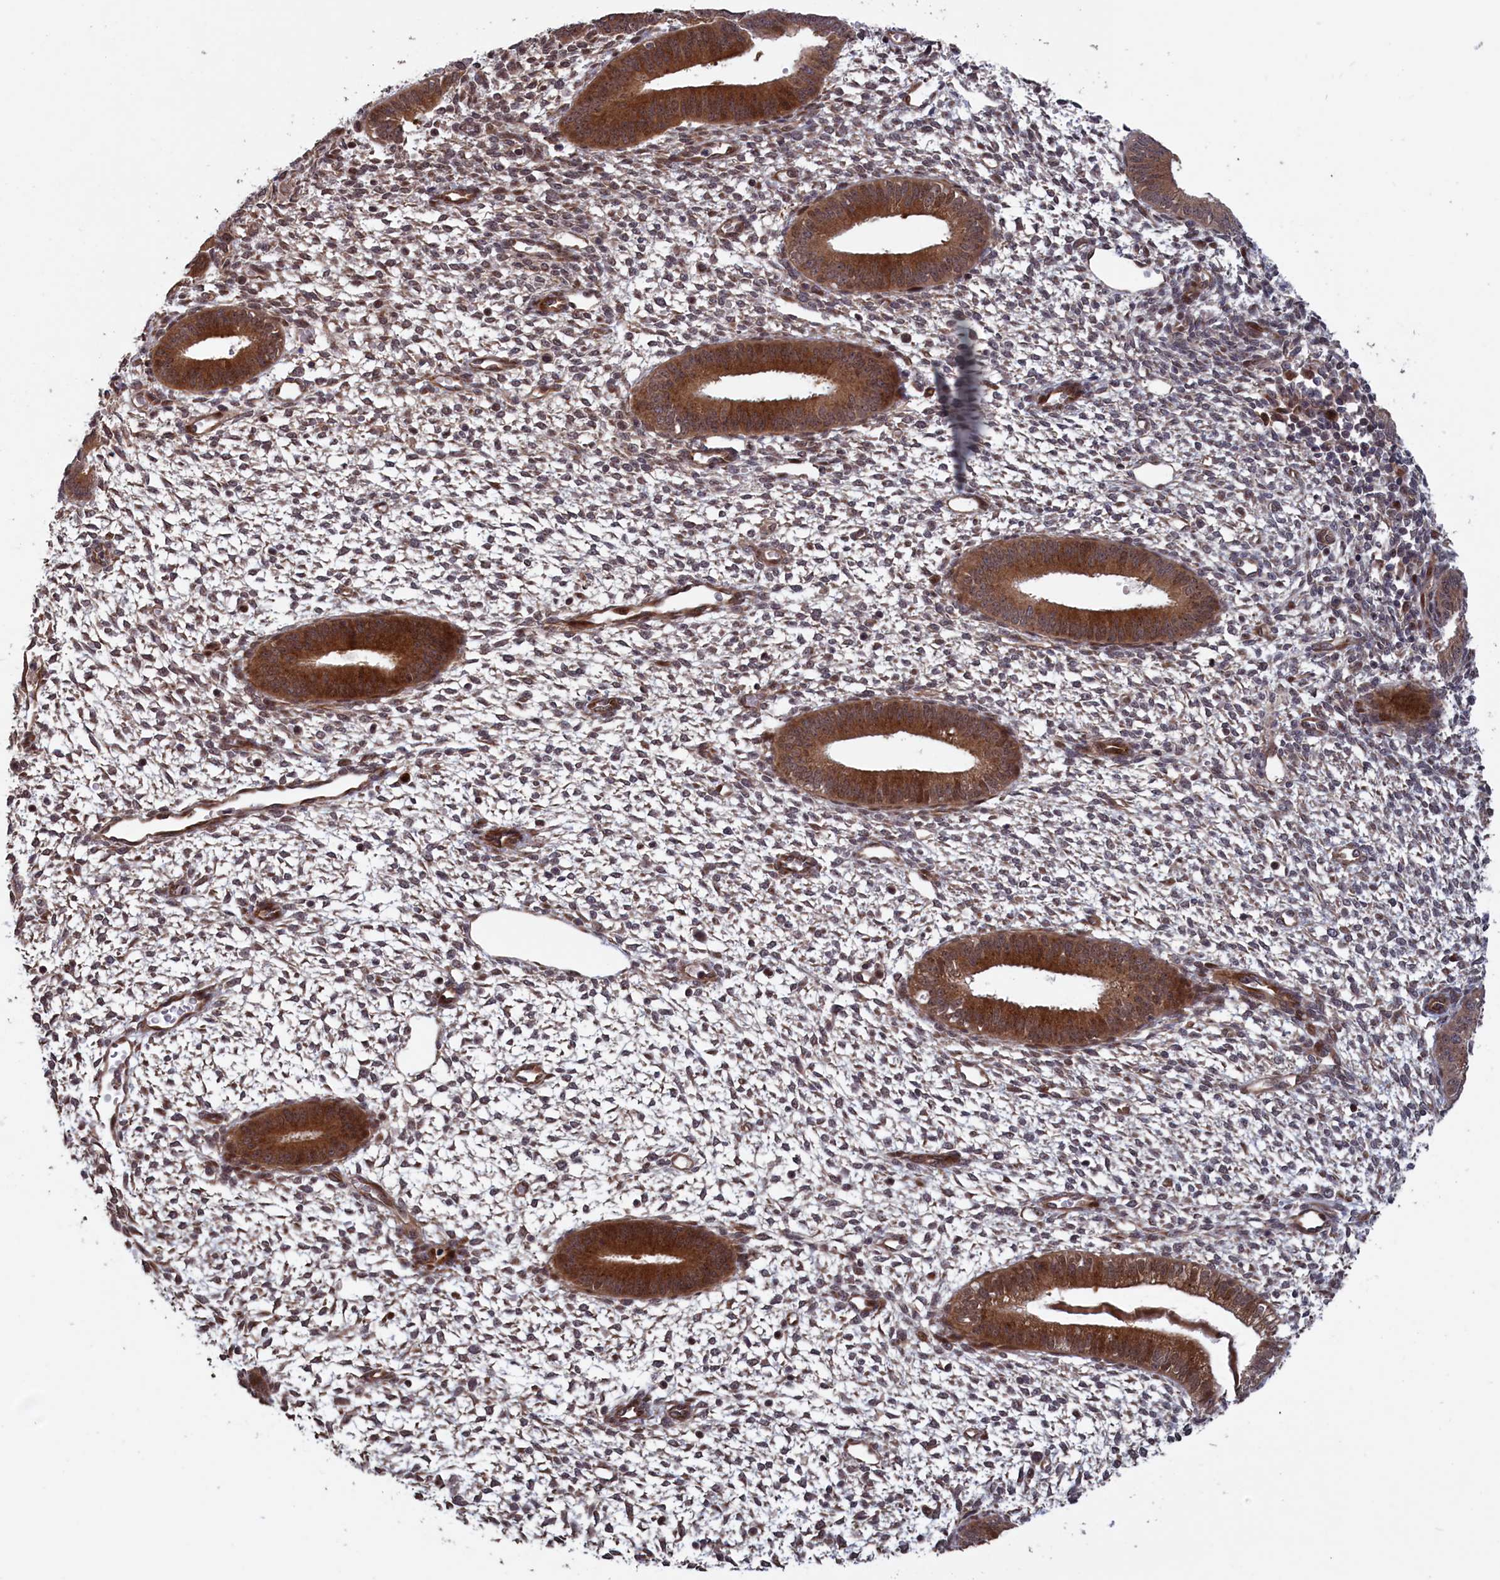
{"staining": {"intensity": "weak", "quantity": "25%-75%", "location": "cytoplasmic/membranous"}, "tissue": "endometrium", "cell_type": "Cells in endometrial stroma", "image_type": "normal", "snomed": [{"axis": "morphology", "description": "Normal tissue, NOS"}, {"axis": "topography", "description": "Endometrium"}], "caption": "This photomicrograph demonstrates normal endometrium stained with IHC to label a protein in brown. The cytoplasmic/membranous of cells in endometrial stroma show weak positivity for the protein. Nuclei are counter-stained blue.", "gene": "LSG1", "patient": {"sex": "female", "age": 46}}